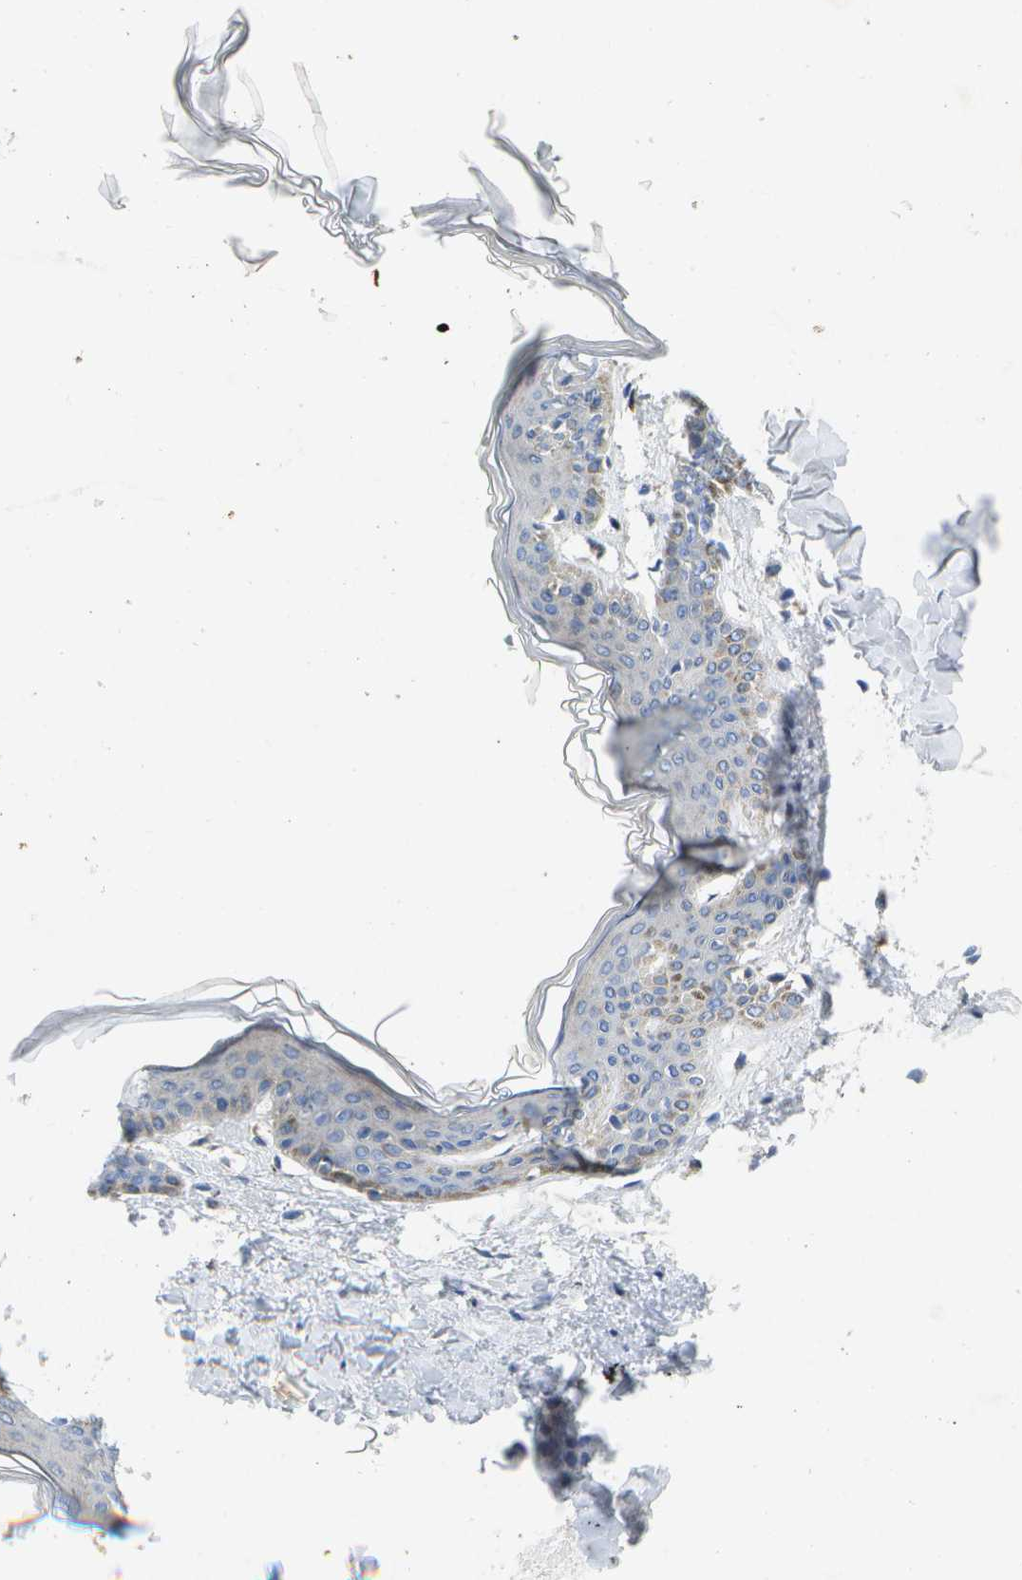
{"staining": {"intensity": "moderate", "quantity": ">75%", "location": "cytoplasmic/membranous"}, "tissue": "skin", "cell_type": "Fibroblasts", "image_type": "normal", "snomed": [{"axis": "morphology", "description": "Normal tissue, NOS"}, {"axis": "topography", "description": "Skin"}], "caption": "Protein expression analysis of benign skin exhibits moderate cytoplasmic/membranous staining in approximately >75% of fibroblasts. (IHC, brightfield microscopy, high magnification).", "gene": "KDELR1", "patient": {"sex": "female", "age": 17}}